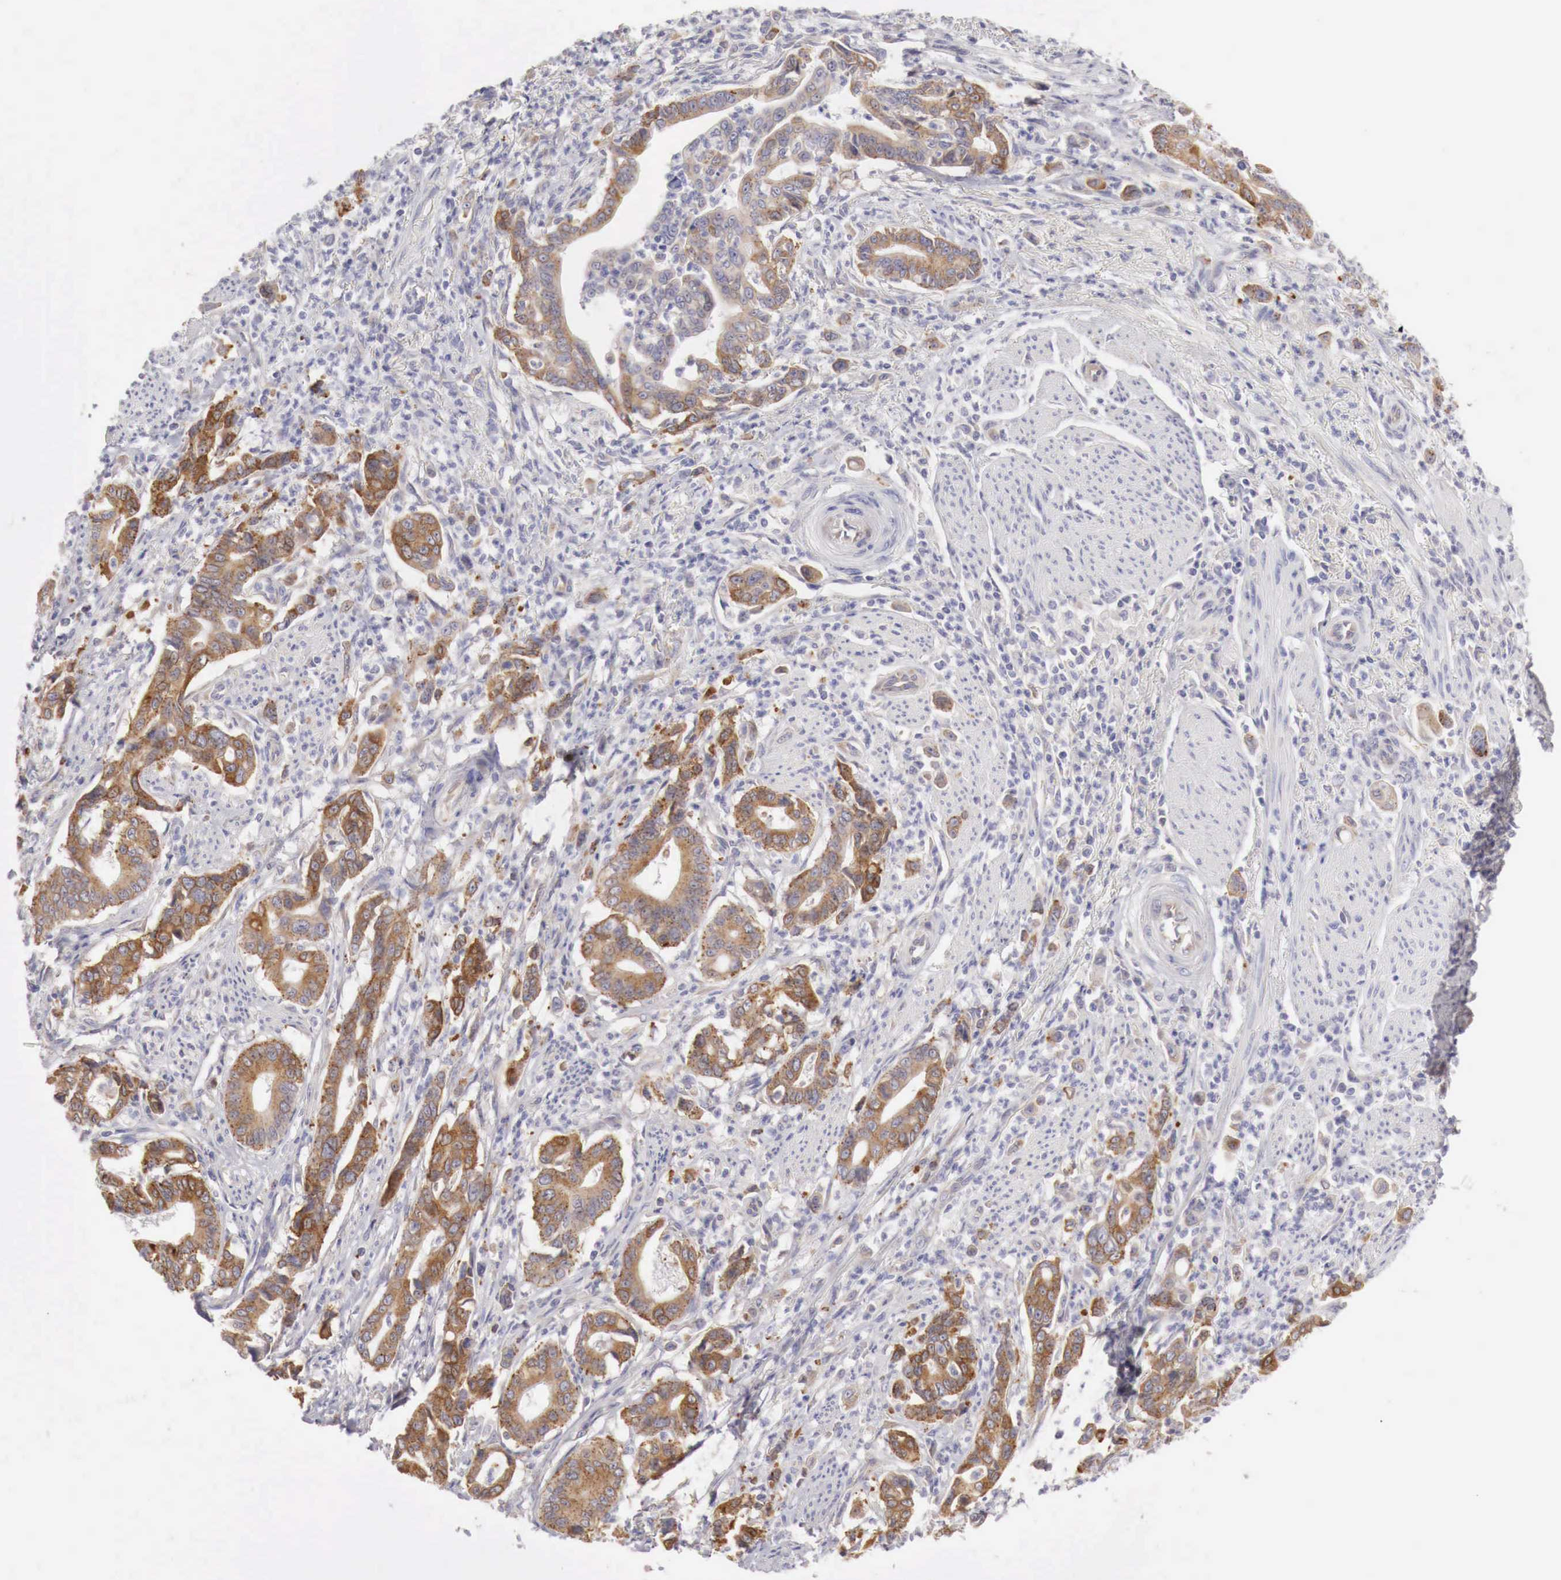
{"staining": {"intensity": "moderate", "quantity": ">75%", "location": "cytoplasmic/membranous"}, "tissue": "stomach cancer", "cell_type": "Tumor cells", "image_type": "cancer", "snomed": [{"axis": "morphology", "description": "Adenocarcinoma, NOS"}, {"axis": "topography", "description": "Stomach"}], "caption": "Adenocarcinoma (stomach) stained with a brown dye shows moderate cytoplasmic/membranous positive staining in about >75% of tumor cells.", "gene": "NSDHL", "patient": {"sex": "female", "age": 76}}